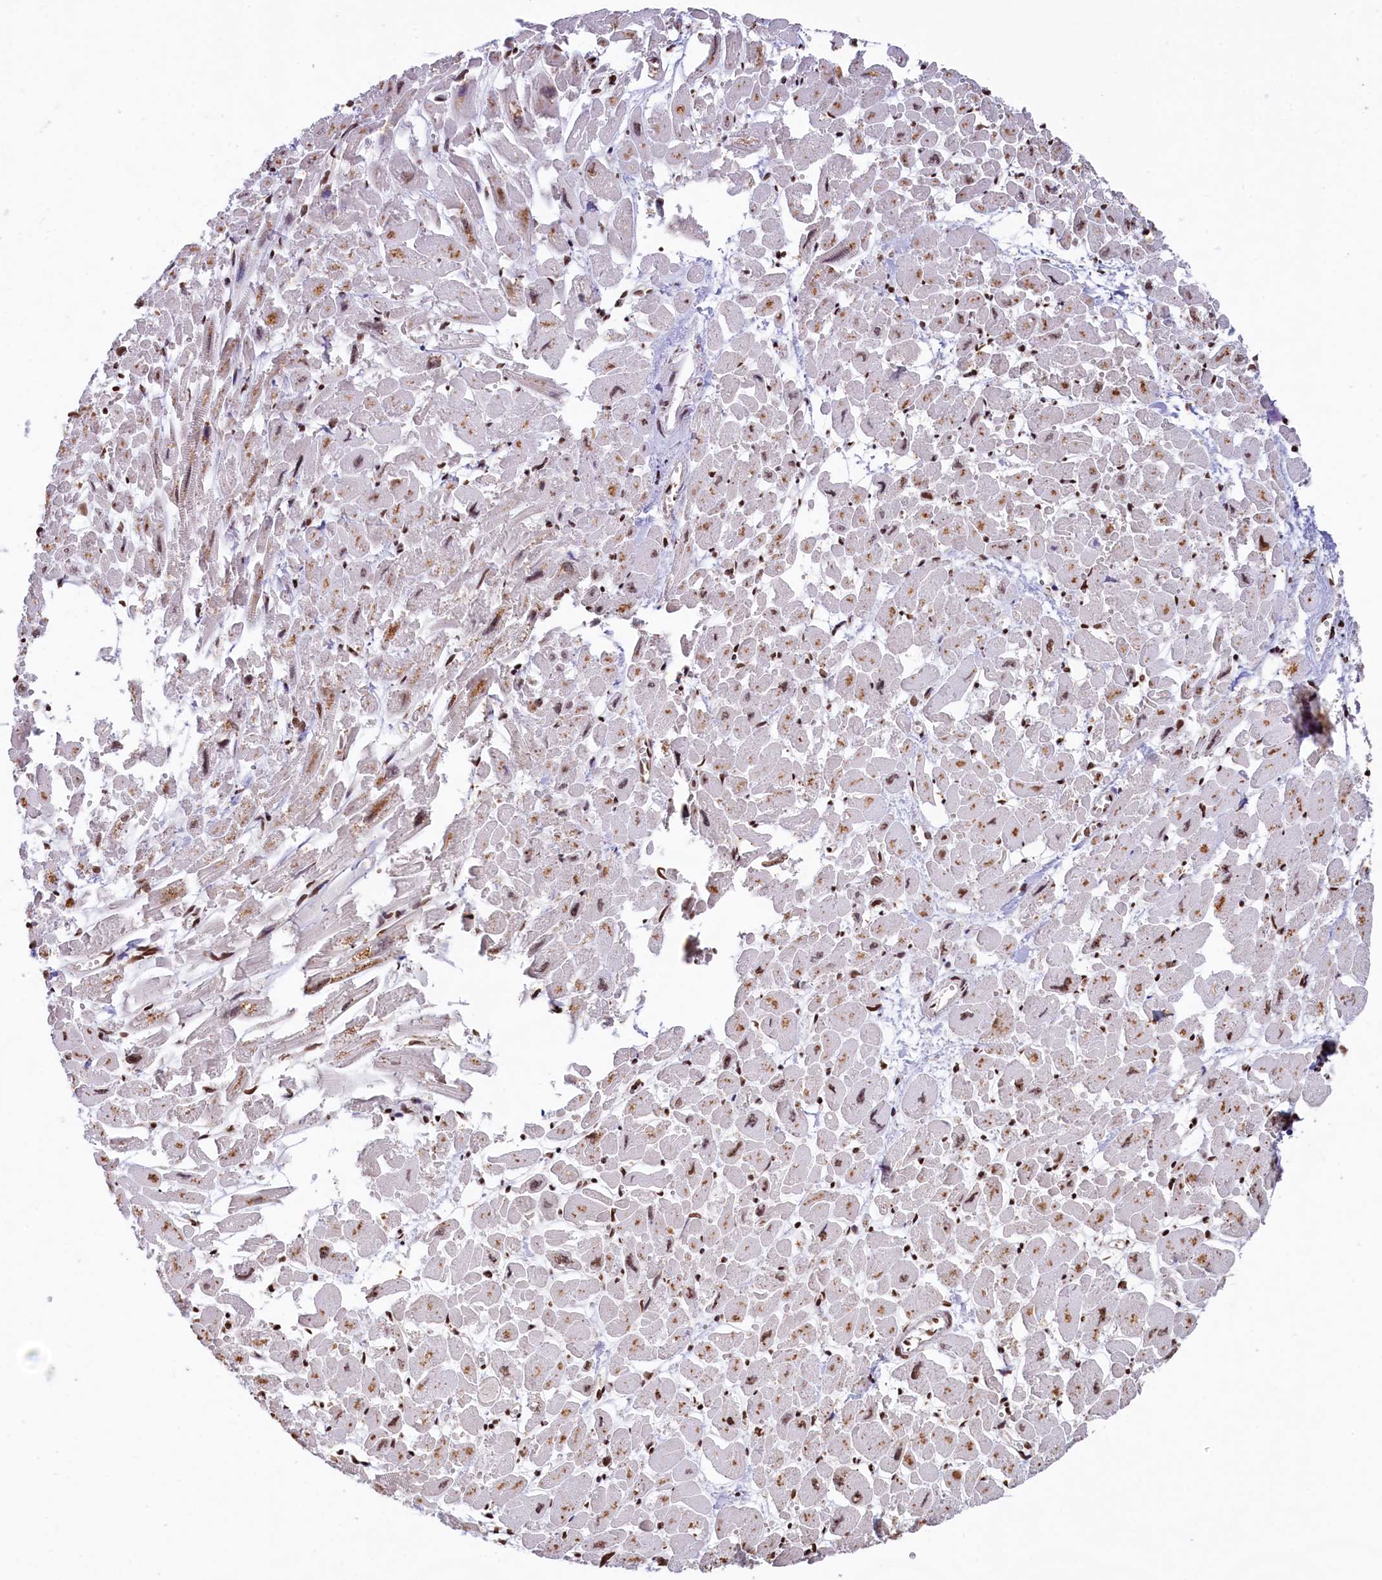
{"staining": {"intensity": "moderate", "quantity": "25%-75%", "location": "cytoplasmic/membranous,nuclear"}, "tissue": "heart muscle", "cell_type": "Cardiomyocytes", "image_type": "normal", "snomed": [{"axis": "morphology", "description": "Normal tissue, NOS"}, {"axis": "topography", "description": "Heart"}], "caption": "DAB (3,3'-diaminobenzidine) immunohistochemical staining of unremarkable heart muscle displays moderate cytoplasmic/membranous,nuclear protein staining in about 25%-75% of cardiomyocytes. The protein of interest is stained brown, and the nuclei are stained in blue (DAB IHC with brightfield microscopy, high magnification).", "gene": "SNRPD2", "patient": {"sex": "male", "age": 54}}